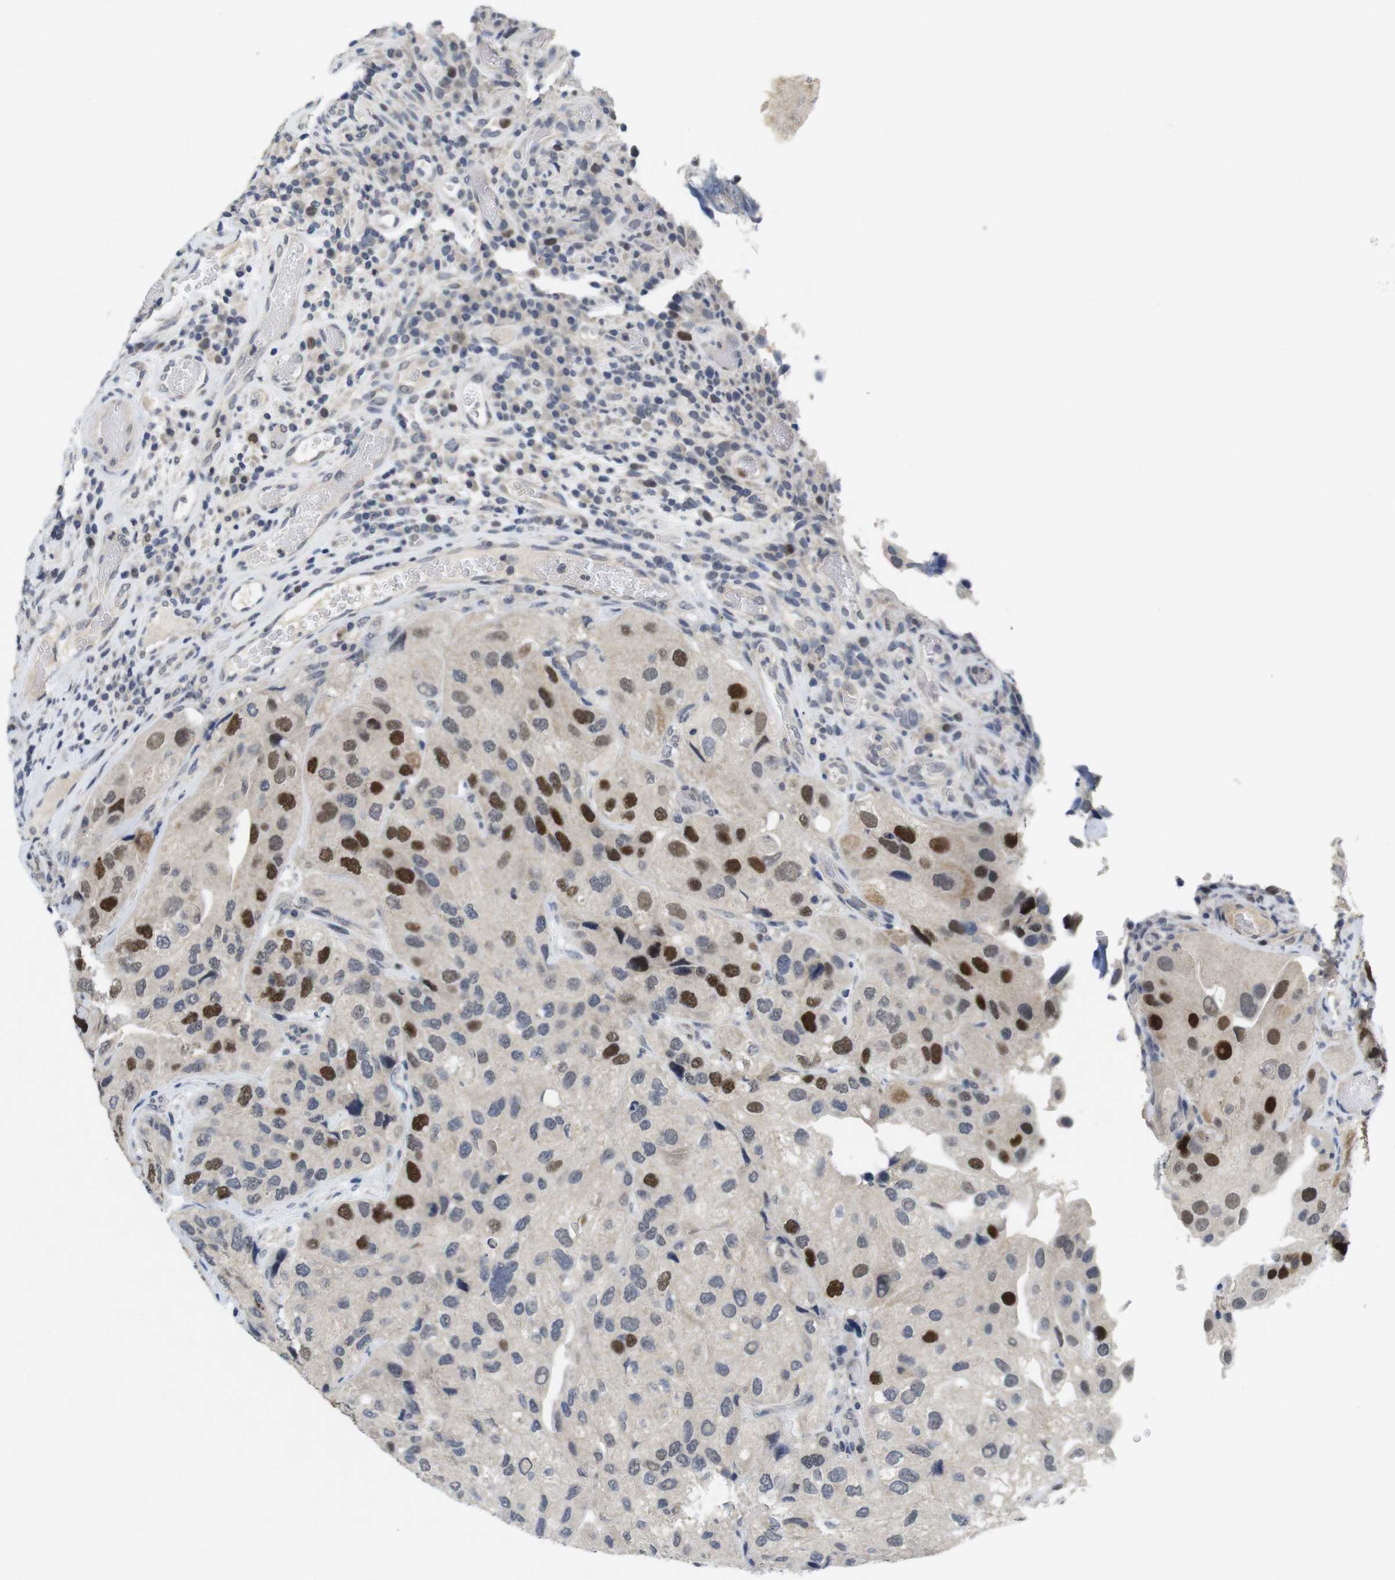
{"staining": {"intensity": "strong", "quantity": "<25%", "location": "nuclear"}, "tissue": "urothelial cancer", "cell_type": "Tumor cells", "image_type": "cancer", "snomed": [{"axis": "morphology", "description": "Urothelial carcinoma, High grade"}, {"axis": "topography", "description": "Urinary bladder"}], "caption": "Urothelial cancer stained with DAB (3,3'-diaminobenzidine) immunohistochemistry (IHC) demonstrates medium levels of strong nuclear expression in about <25% of tumor cells. The protein is shown in brown color, while the nuclei are stained blue.", "gene": "SKP2", "patient": {"sex": "female", "age": 64}}